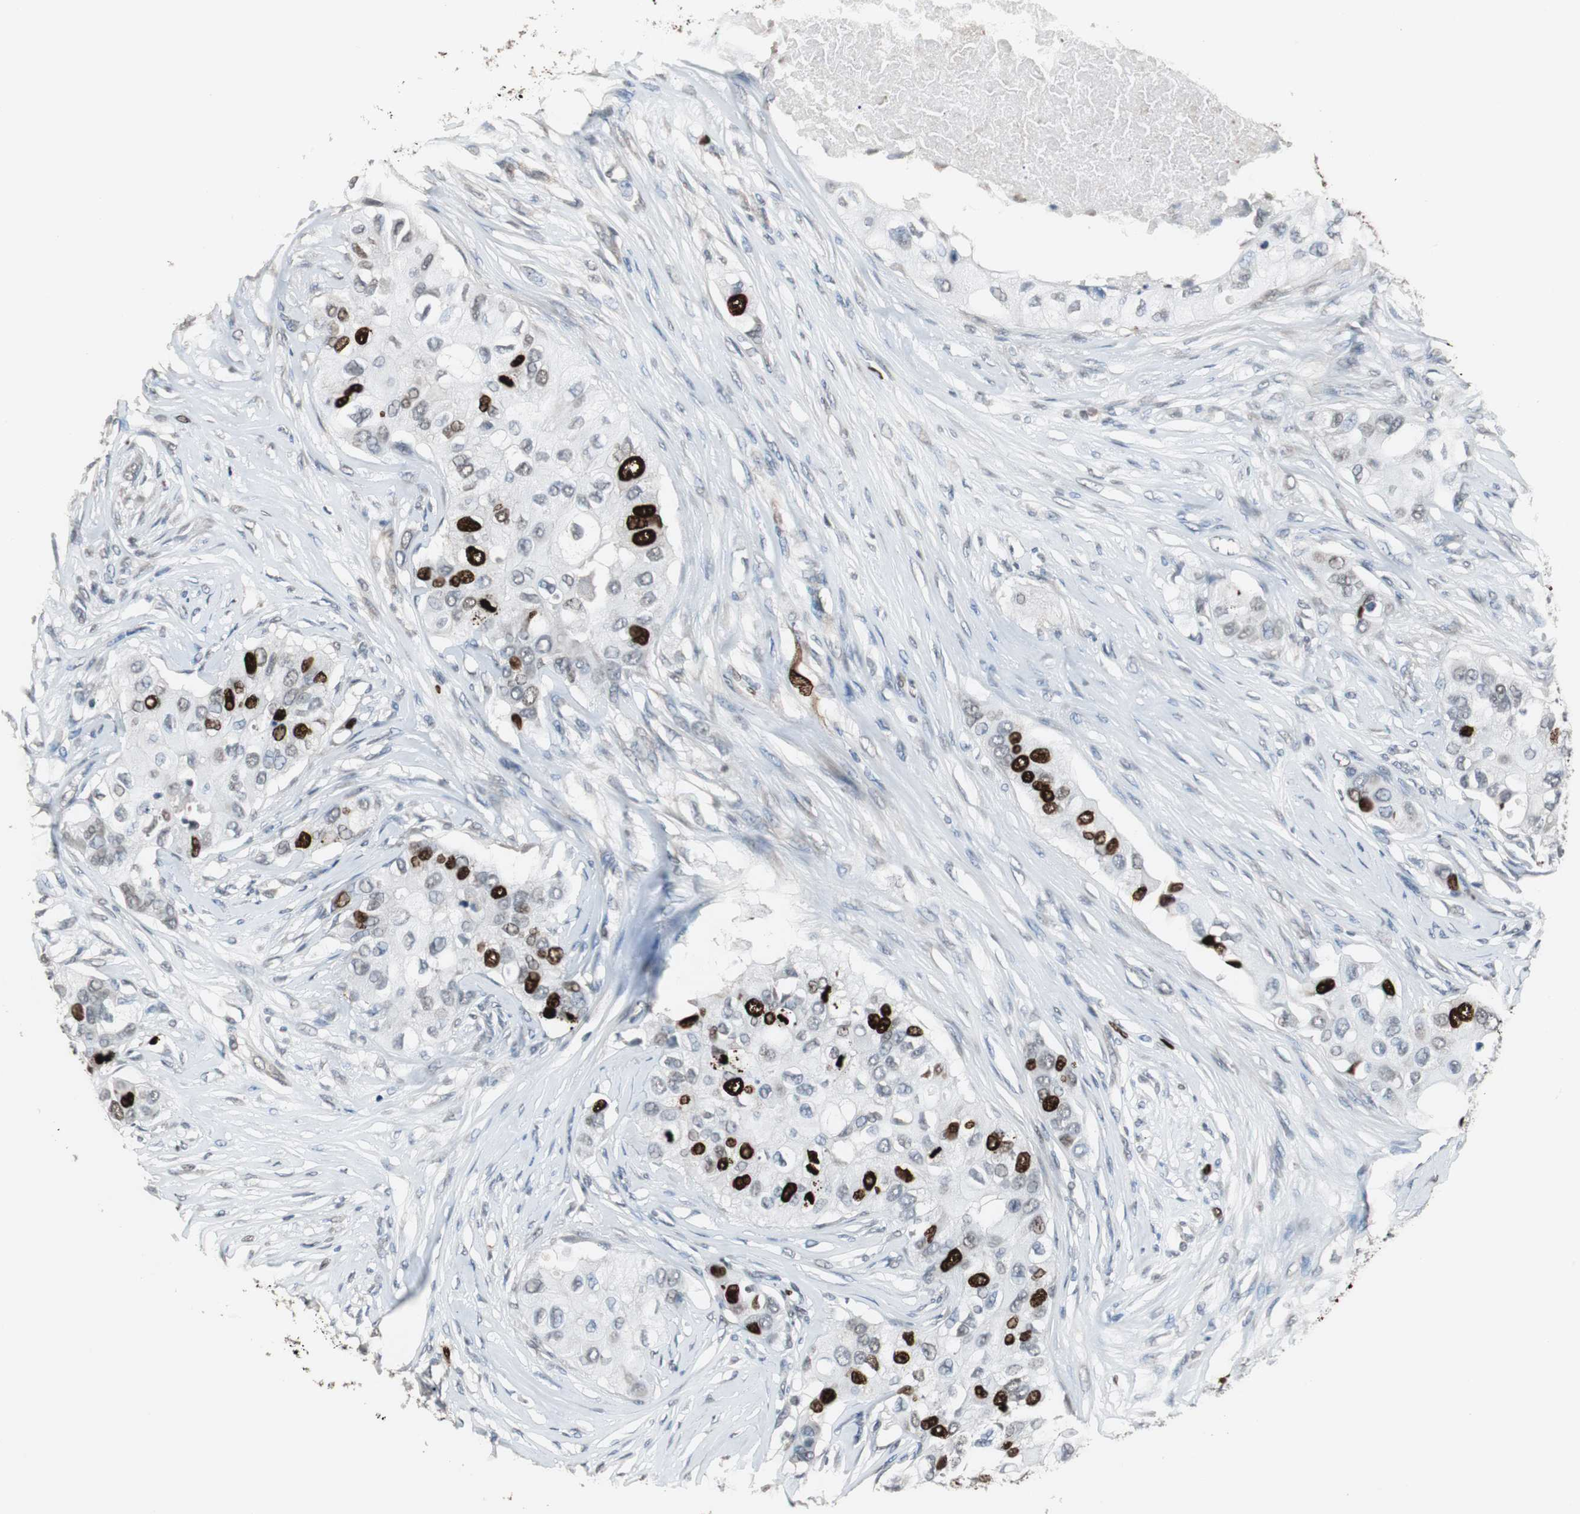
{"staining": {"intensity": "strong", "quantity": "25%-75%", "location": "nuclear"}, "tissue": "breast cancer", "cell_type": "Tumor cells", "image_type": "cancer", "snomed": [{"axis": "morphology", "description": "Normal tissue, NOS"}, {"axis": "morphology", "description": "Duct carcinoma"}, {"axis": "topography", "description": "Breast"}], "caption": "Immunohistochemistry image of human breast cancer (invasive ductal carcinoma) stained for a protein (brown), which displays high levels of strong nuclear positivity in about 25%-75% of tumor cells.", "gene": "TOP2A", "patient": {"sex": "female", "age": 49}}